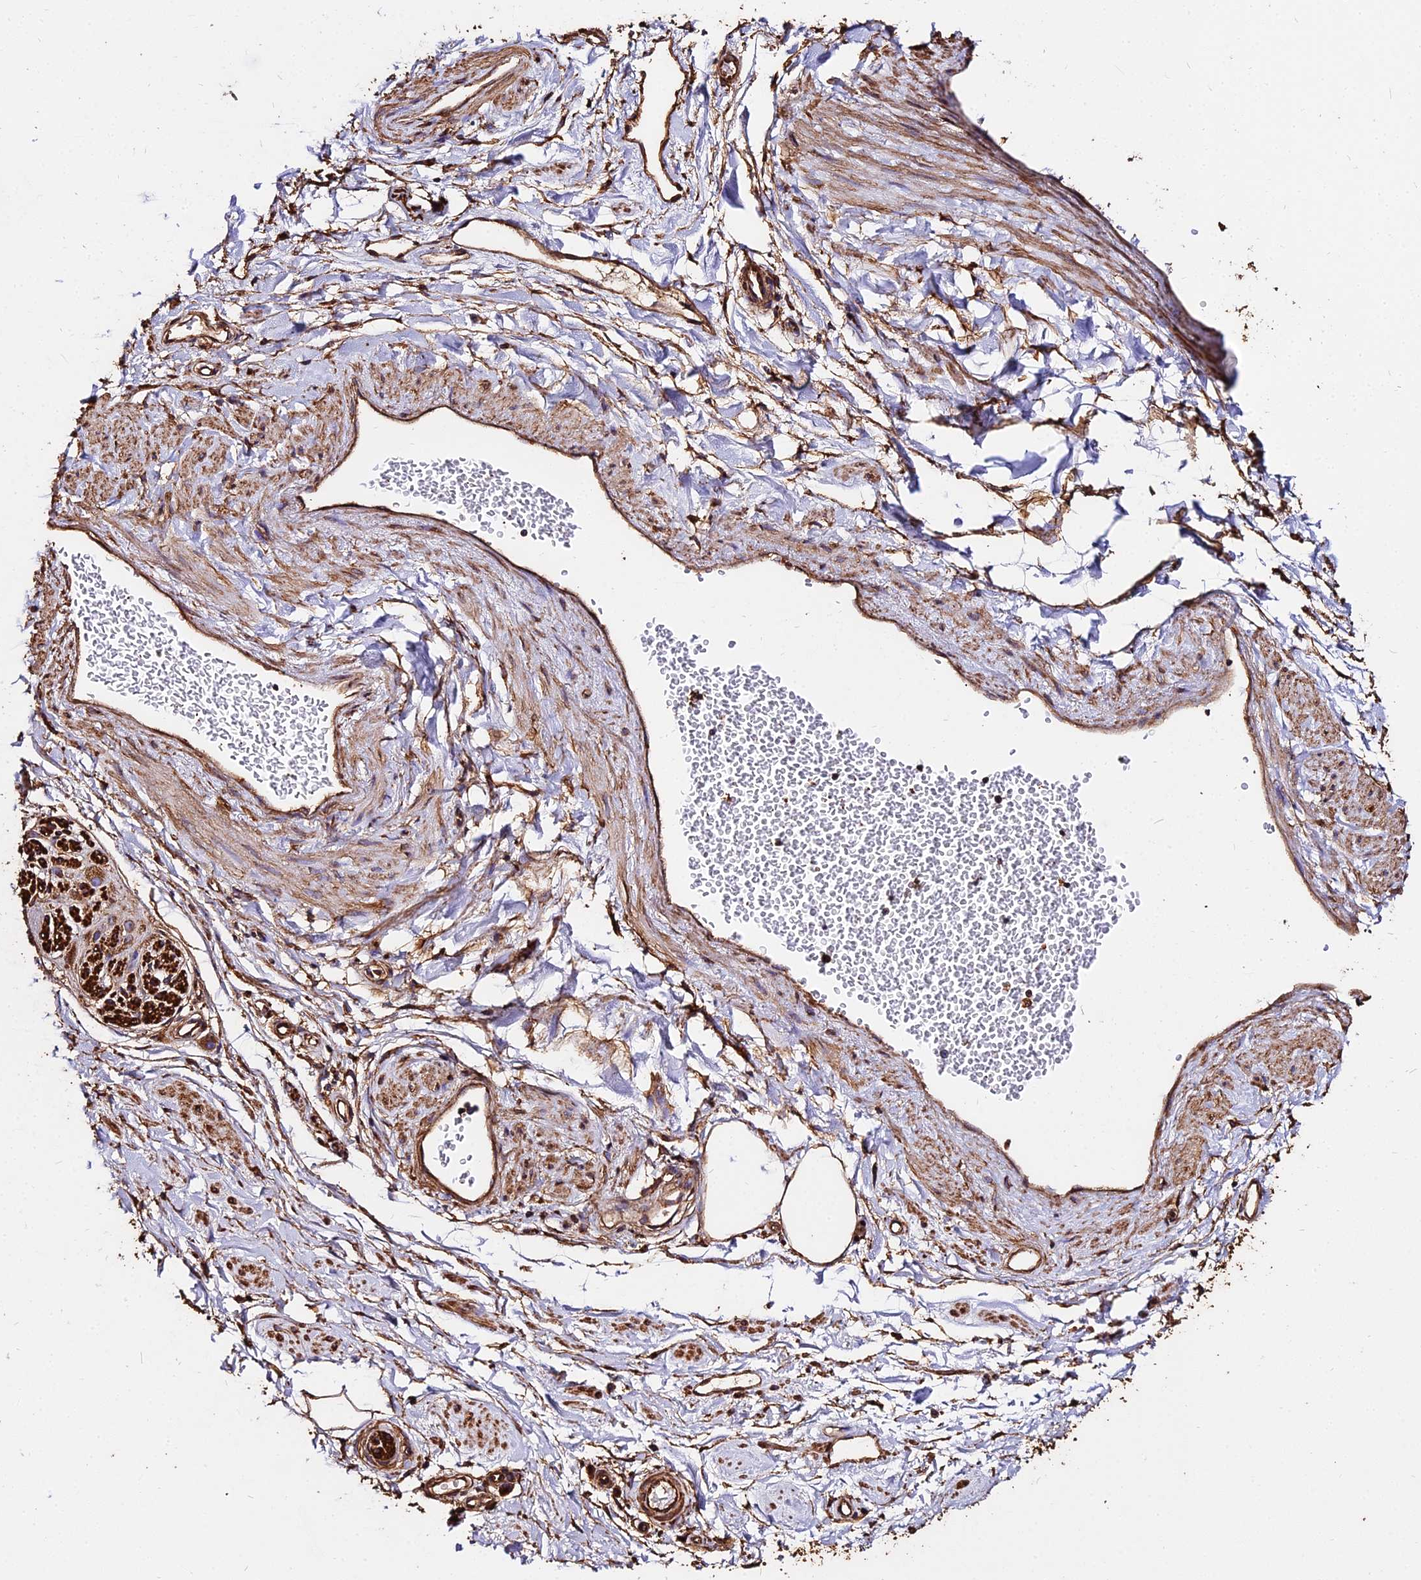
{"staining": {"intensity": "moderate", "quantity": ">75%", "location": "cytoplasmic/membranous"}, "tissue": "adipose tissue", "cell_type": "Adipocytes", "image_type": "normal", "snomed": [{"axis": "morphology", "description": "Normal tissue, NOS"}, {"axis": "topography", "description": "Soft tissue"}, {"axis": "topography", "description": "Adipose tissue"}, {"axis": "topography", "description": "Vascular tissue"}, {"axis": "topography", "description": "Peripheral nerve tissue"}], "caption": "IHC staining of benign adipose tissue, which exhibits medium levels of moderate cytoplasmic/membranous staining in approximately >75% of adipocytes indicating moderate cytoplasmic/membranous protein positivity. The staining was performed using DAB (3,3'-diaminobenzidine) (brown) for protein detection and nuclei were counterstained in hematoxylin (blue).", "gene": "TUBA1A", "patient": {"sex": "male", "age": 74}}